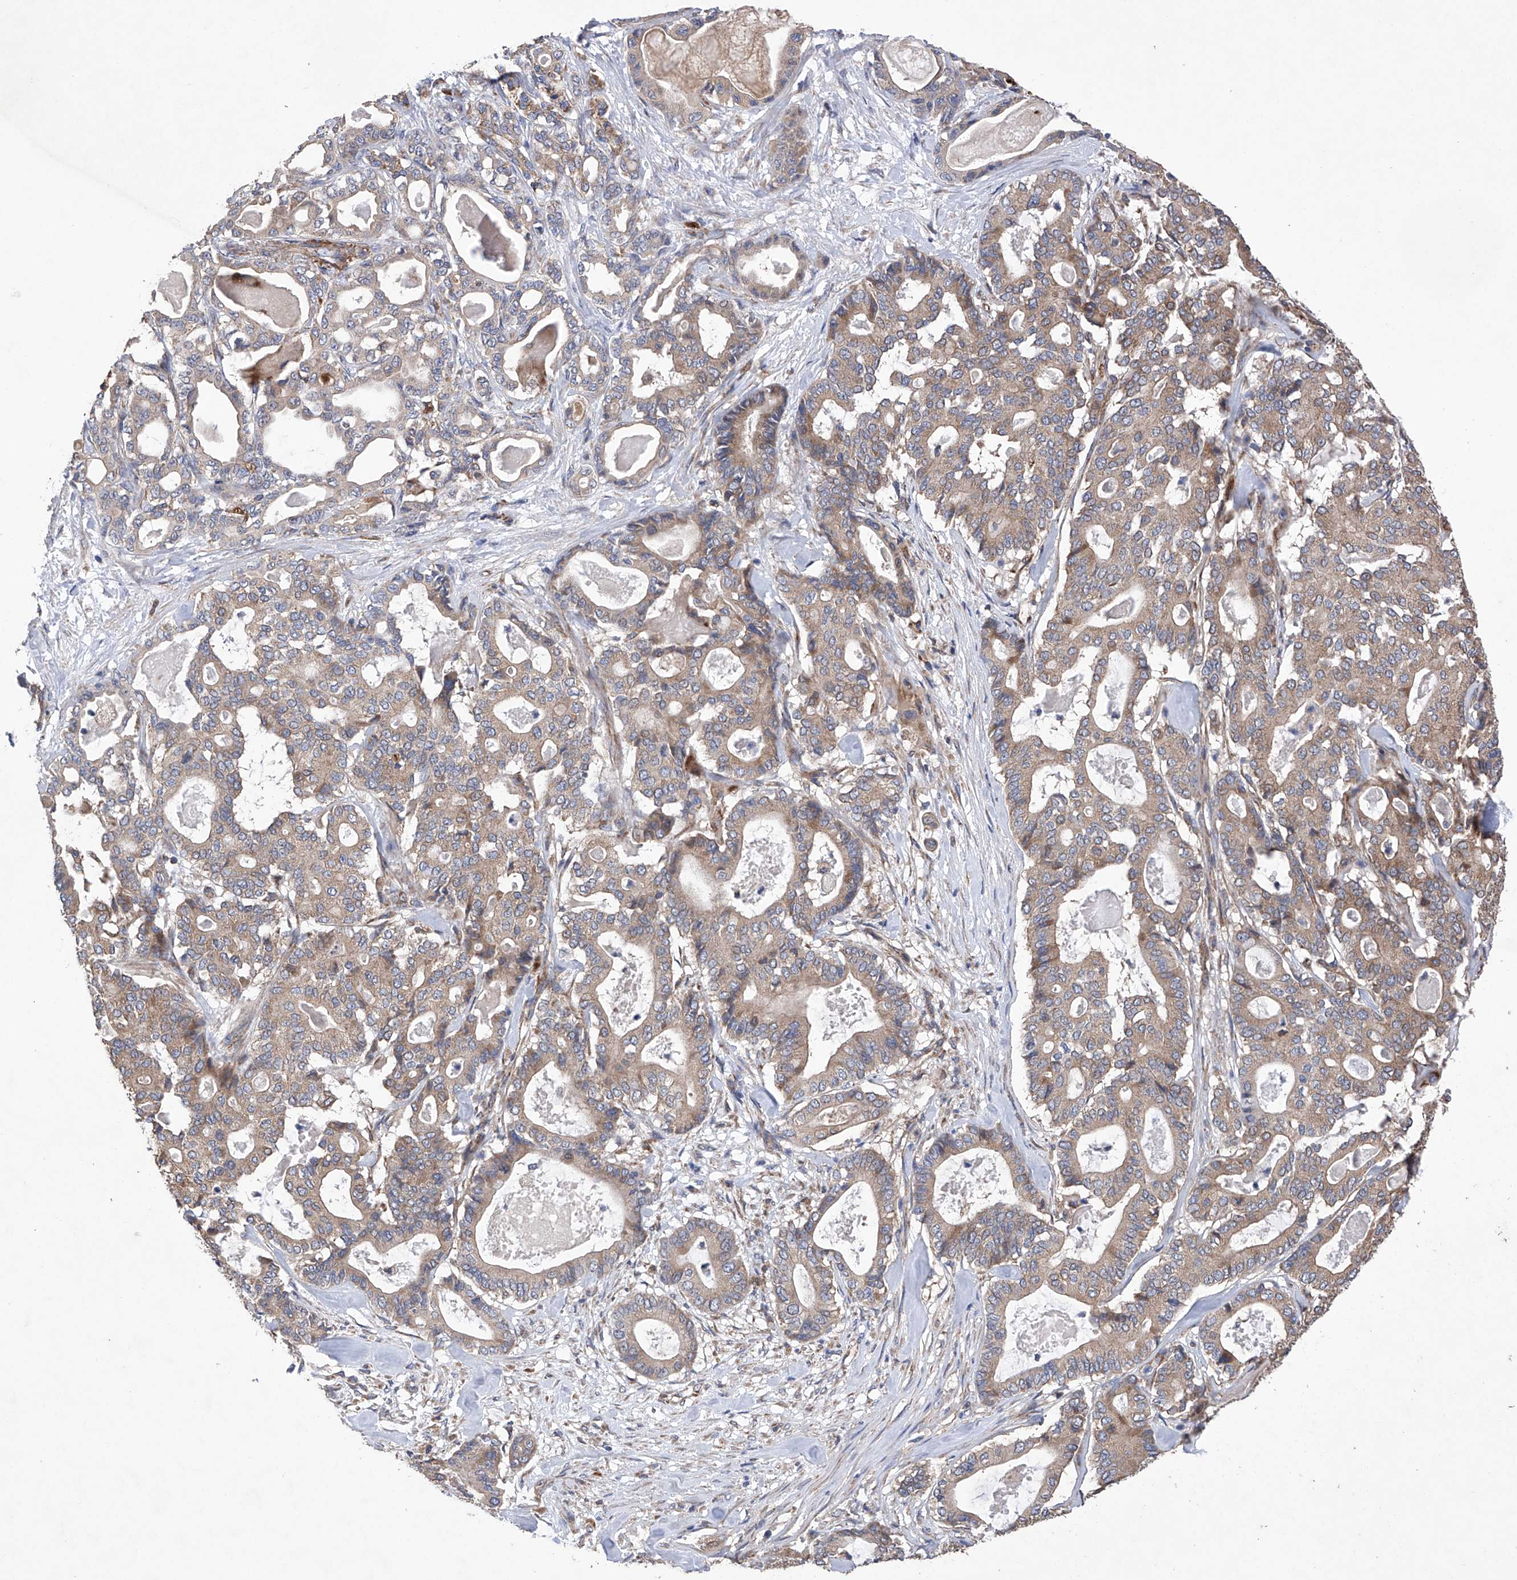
{"staining": {"intensity": "weak", "quantity": ">75%", "location": "cytoplasmic/membranous"}, "tissue": "pancreatic cancer", "cell_type": "Tumor cells", "image_type": "cancer", "snomed": [{"axis": "morphology", "description": "Adenocarcinoma, NOS"}, {"axis": "topography", "description": "Pancreas"}], "caption": "Pancreatic adenocarcinoma was stained to show a protein in brown. There is low levels of weak cytoplasmic/membranous expression in approximately >75% of tumor cells.", "gene": "EFCAB2", "patient": {"sex": "male", "age": 63}}